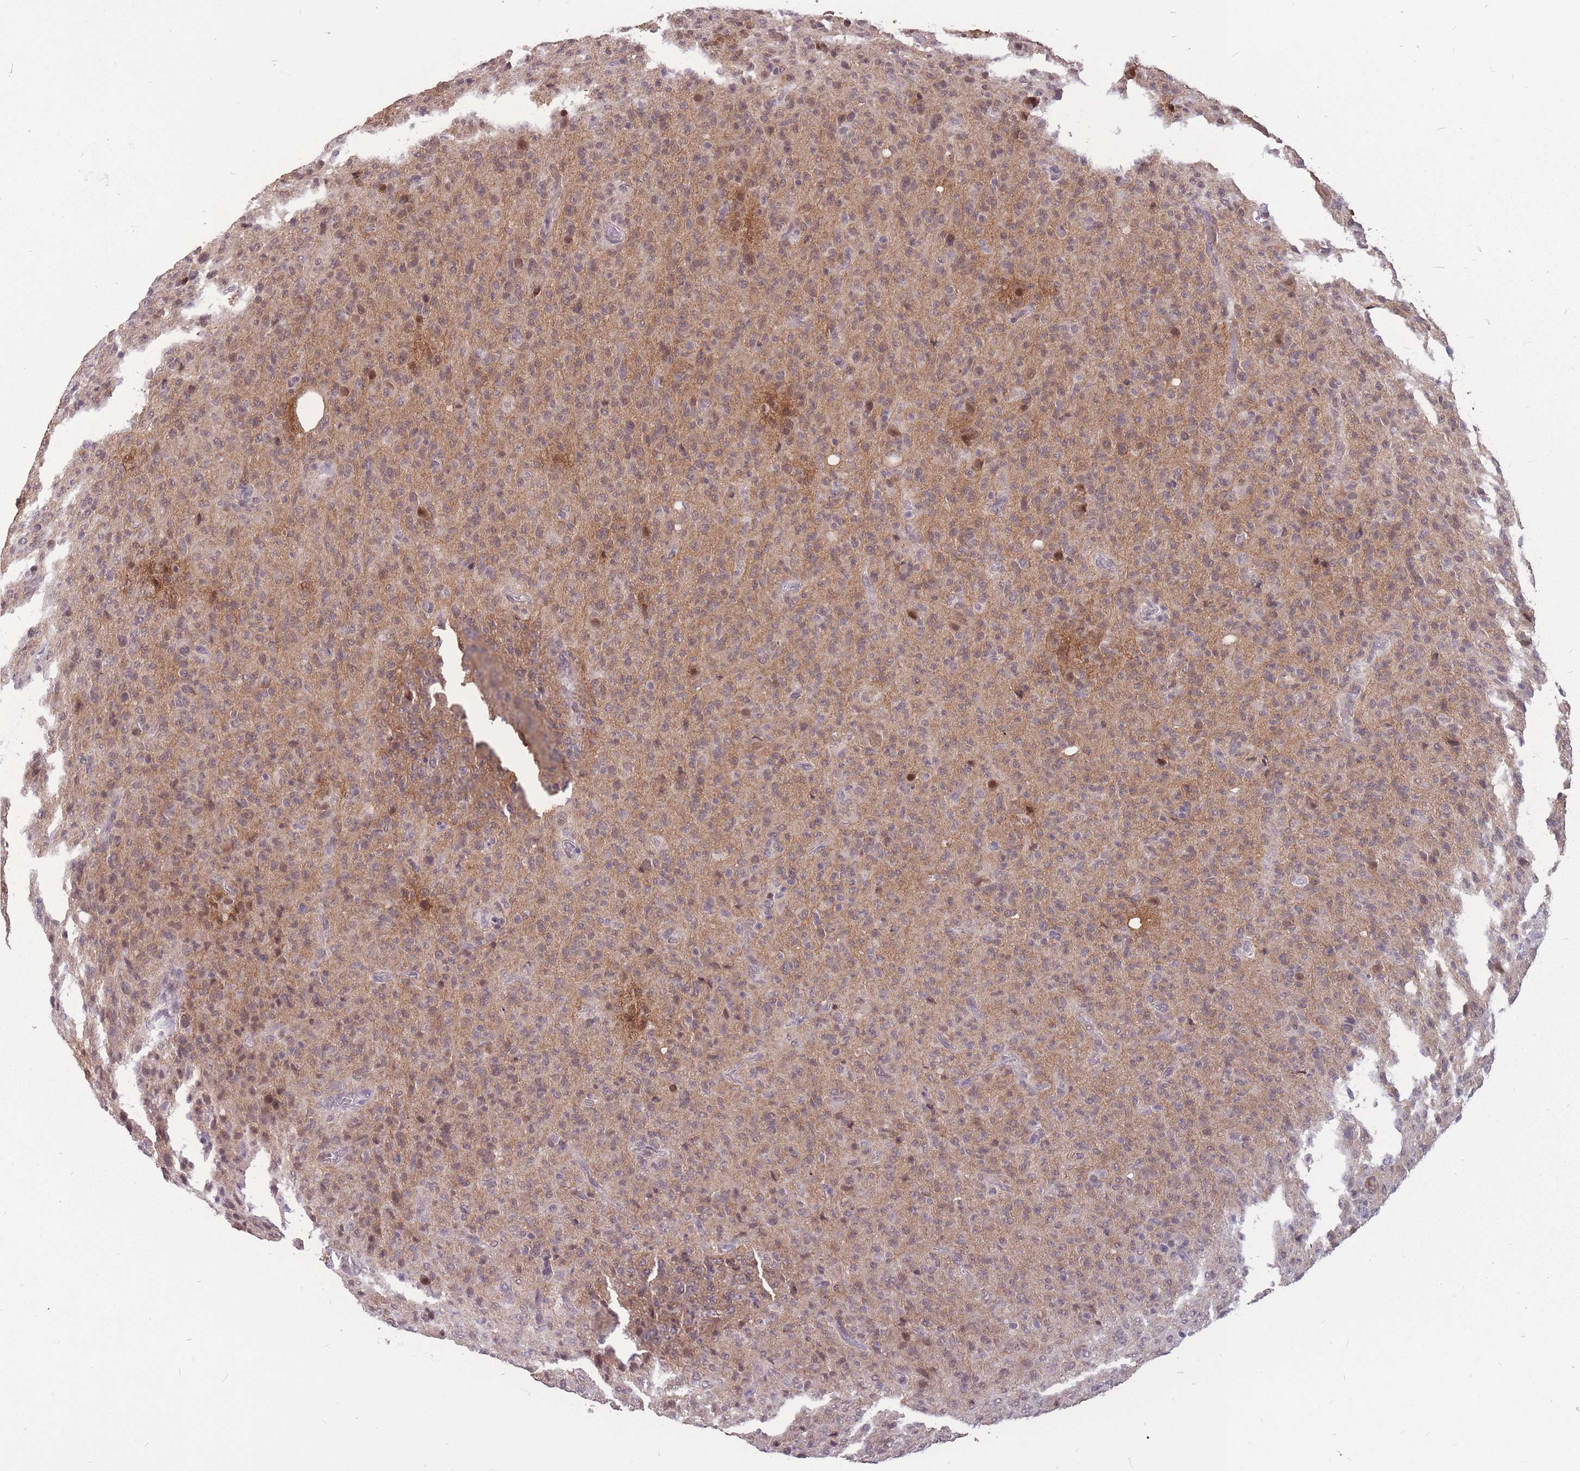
{"staining": {"intensity": "weak", "quantity": "25%-75%", "location": "nuclear"}, "tissue": "glioma", "cell_type": "Tumor cells", "image_type": "cancer", "snomed": [{"axis": "morphology", "description": "Glioma, malignant, High grade"}, {"axis": "topography", "description": "Brain"}], "caption": "Protein staining of malignant glioma (high-grade) tissue reveals weak nuclear expression in approximately 25%-75% of tumor cells. Using DAB (3,3'-diaminobenzidine) (brown) and hematoxylin (blue) stains, captured at high magnification using brightfield microscopy.", "gene": "ADD2", "patient": {"sex": "female", "age": 57}}